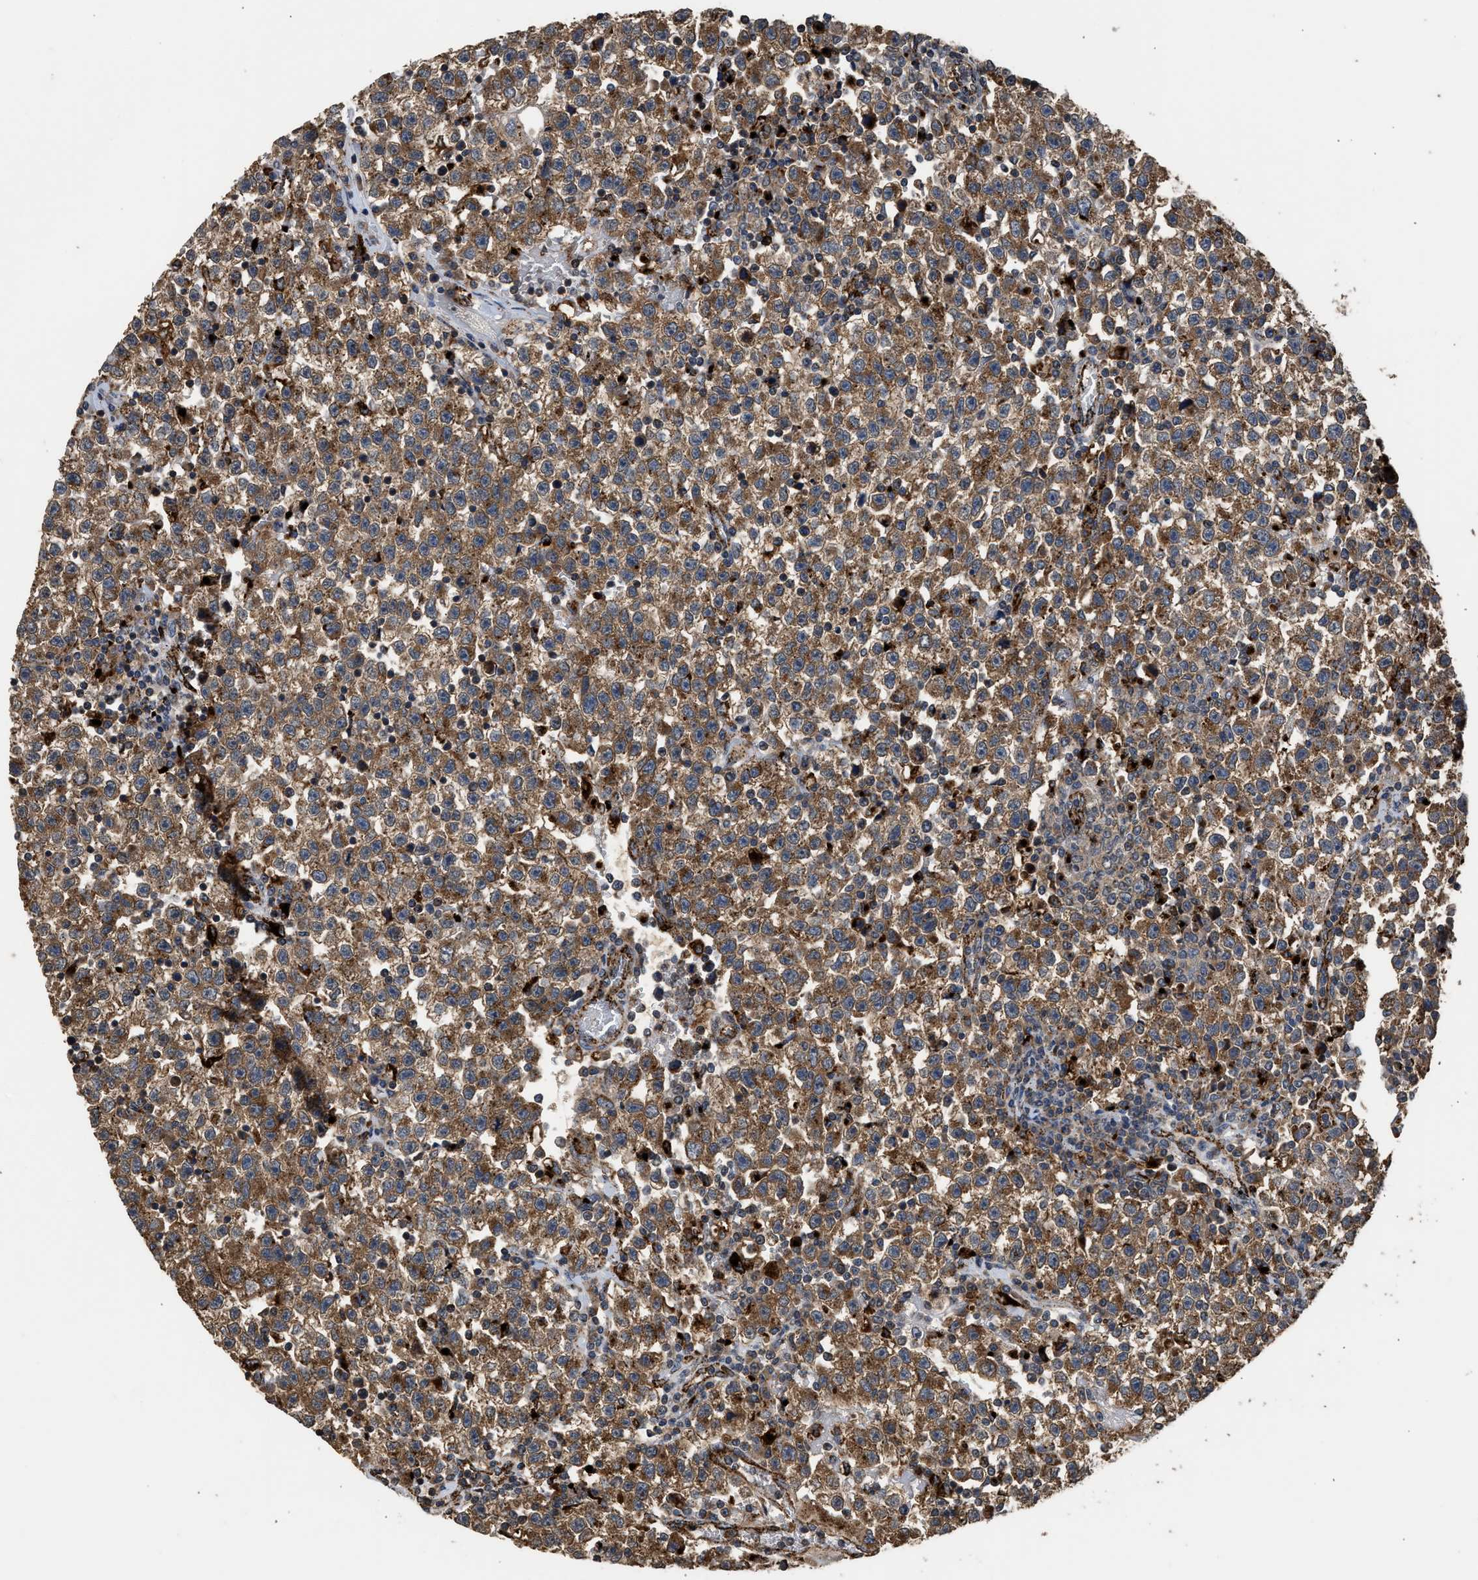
{"staining": {"intensity": "moderate", "quantity": ">75%", "location": "cytoplasmic/membranous"}, "tissue": "testis cancer", "cell_type": "Tumor cells", "image_type": "cancer", "snomed": [{"axis": "morphology", "description": "Seminoma, NOS"}, {"axis": "topography", "description": "Testis"}], "caption": "This image exhibits immunohistochemistry staining of testis cancer, with medium moderate cytoplasmic/membranous expression in approximately >75% of tumor cells.", "gene": "CTSV", "patient": {"sex": "male", "age": 22}}